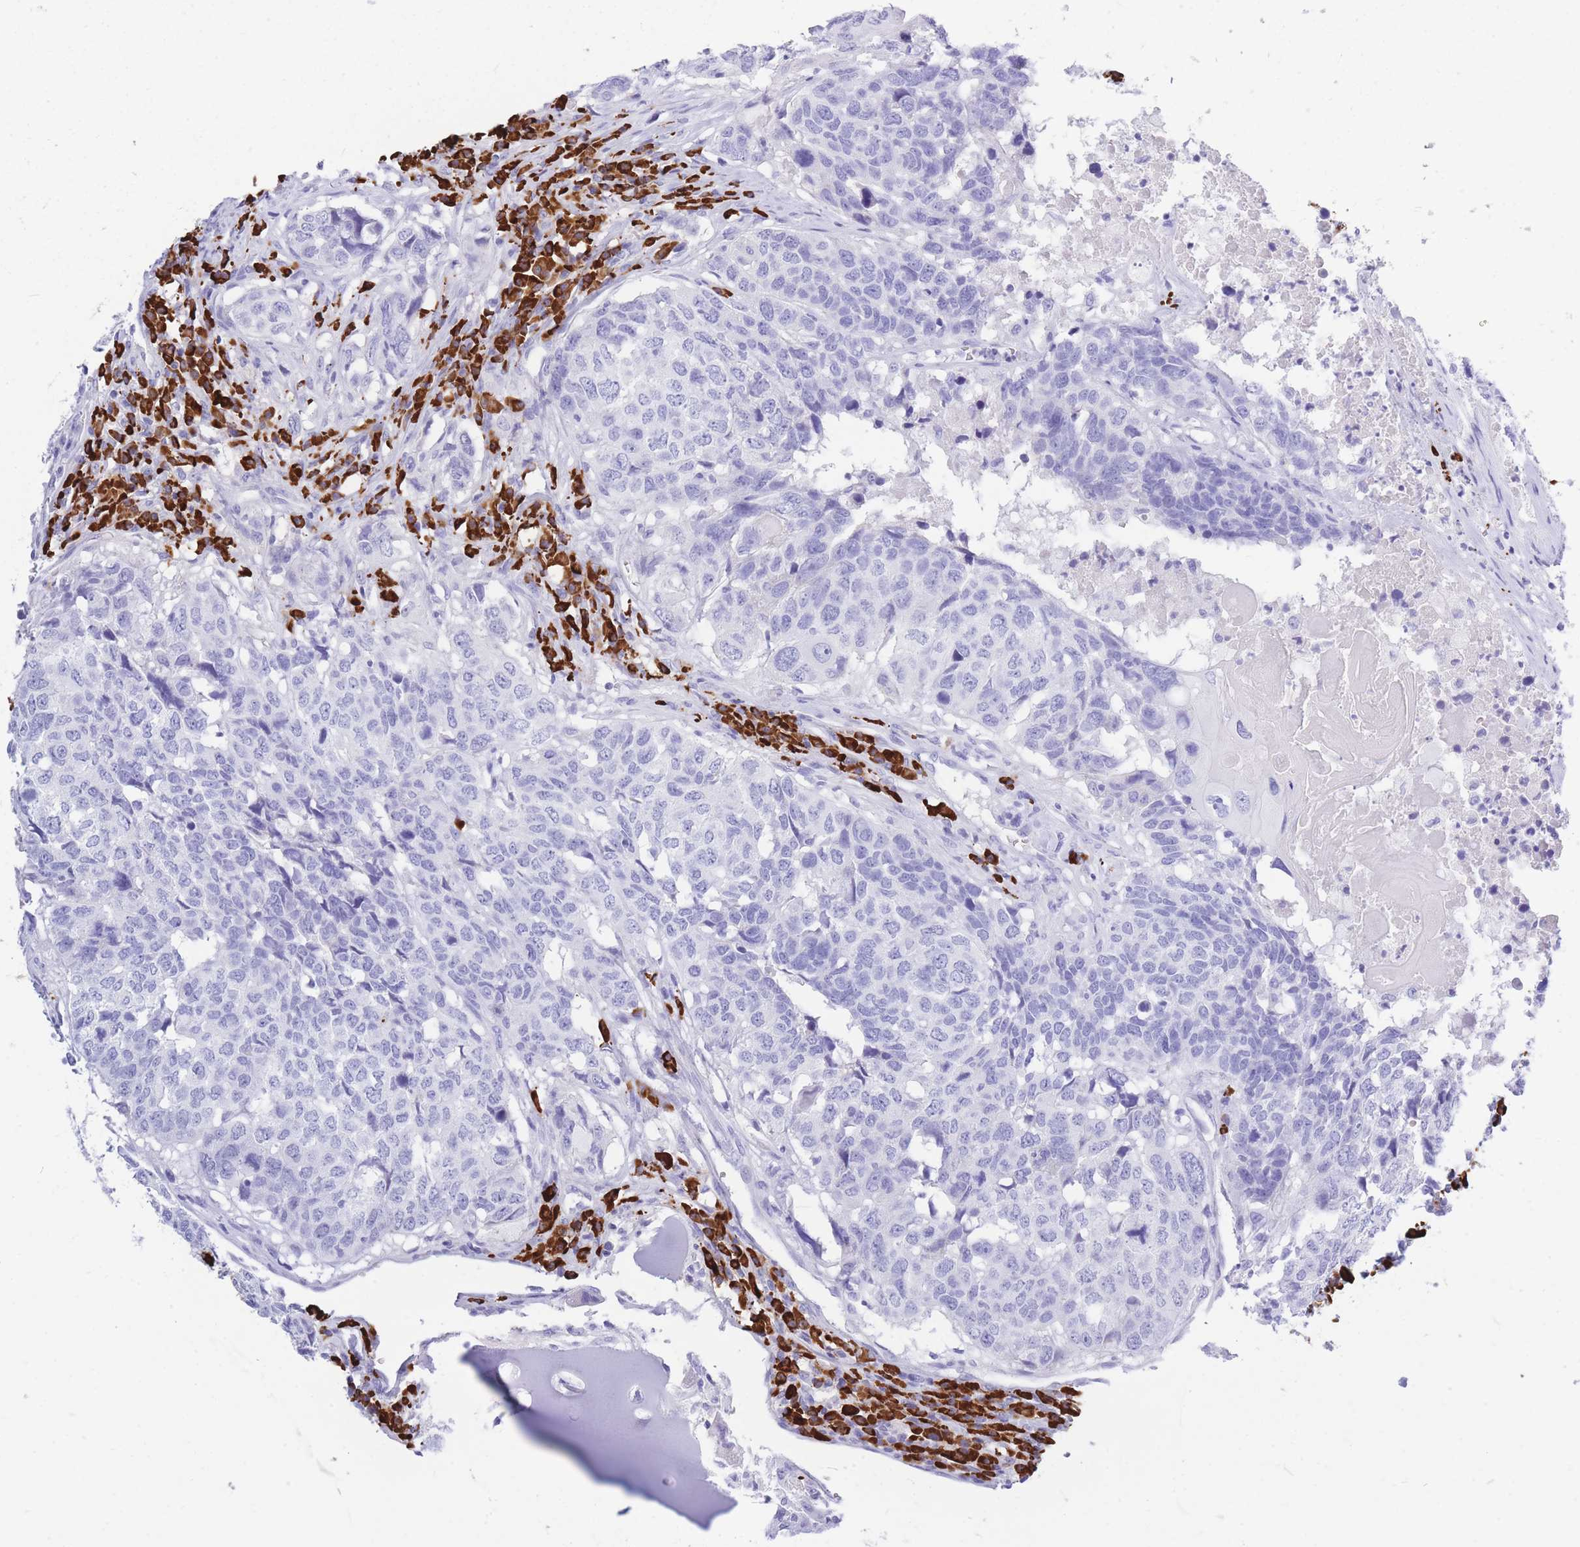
{"staining": {"intensity": "negative", "quantity": "none", "location": "none"}, "tissue": "head and neck cancer", "cell_type": "Tumor cells", "image_type": "cancer", "snomed": [{"axis": "morphology", "description": "Squamous cell carcinoma, NOS"}, {"axis": "topography", "description": "Head-Neck"}], "caption": "The IHC micrograph has no significant staining in tumor cells of head and neck cancer (squamous cell carcinoma) tissue. (Stains: DAB (3,3'-diaminobenzidine) immunohistochemistry (IHC) with hematoxylin counter stain, Microscopy: brightfield microscopy at high magnification).", "gene": "ZFP62", "patient": {"sex": "male", "age": 66}}